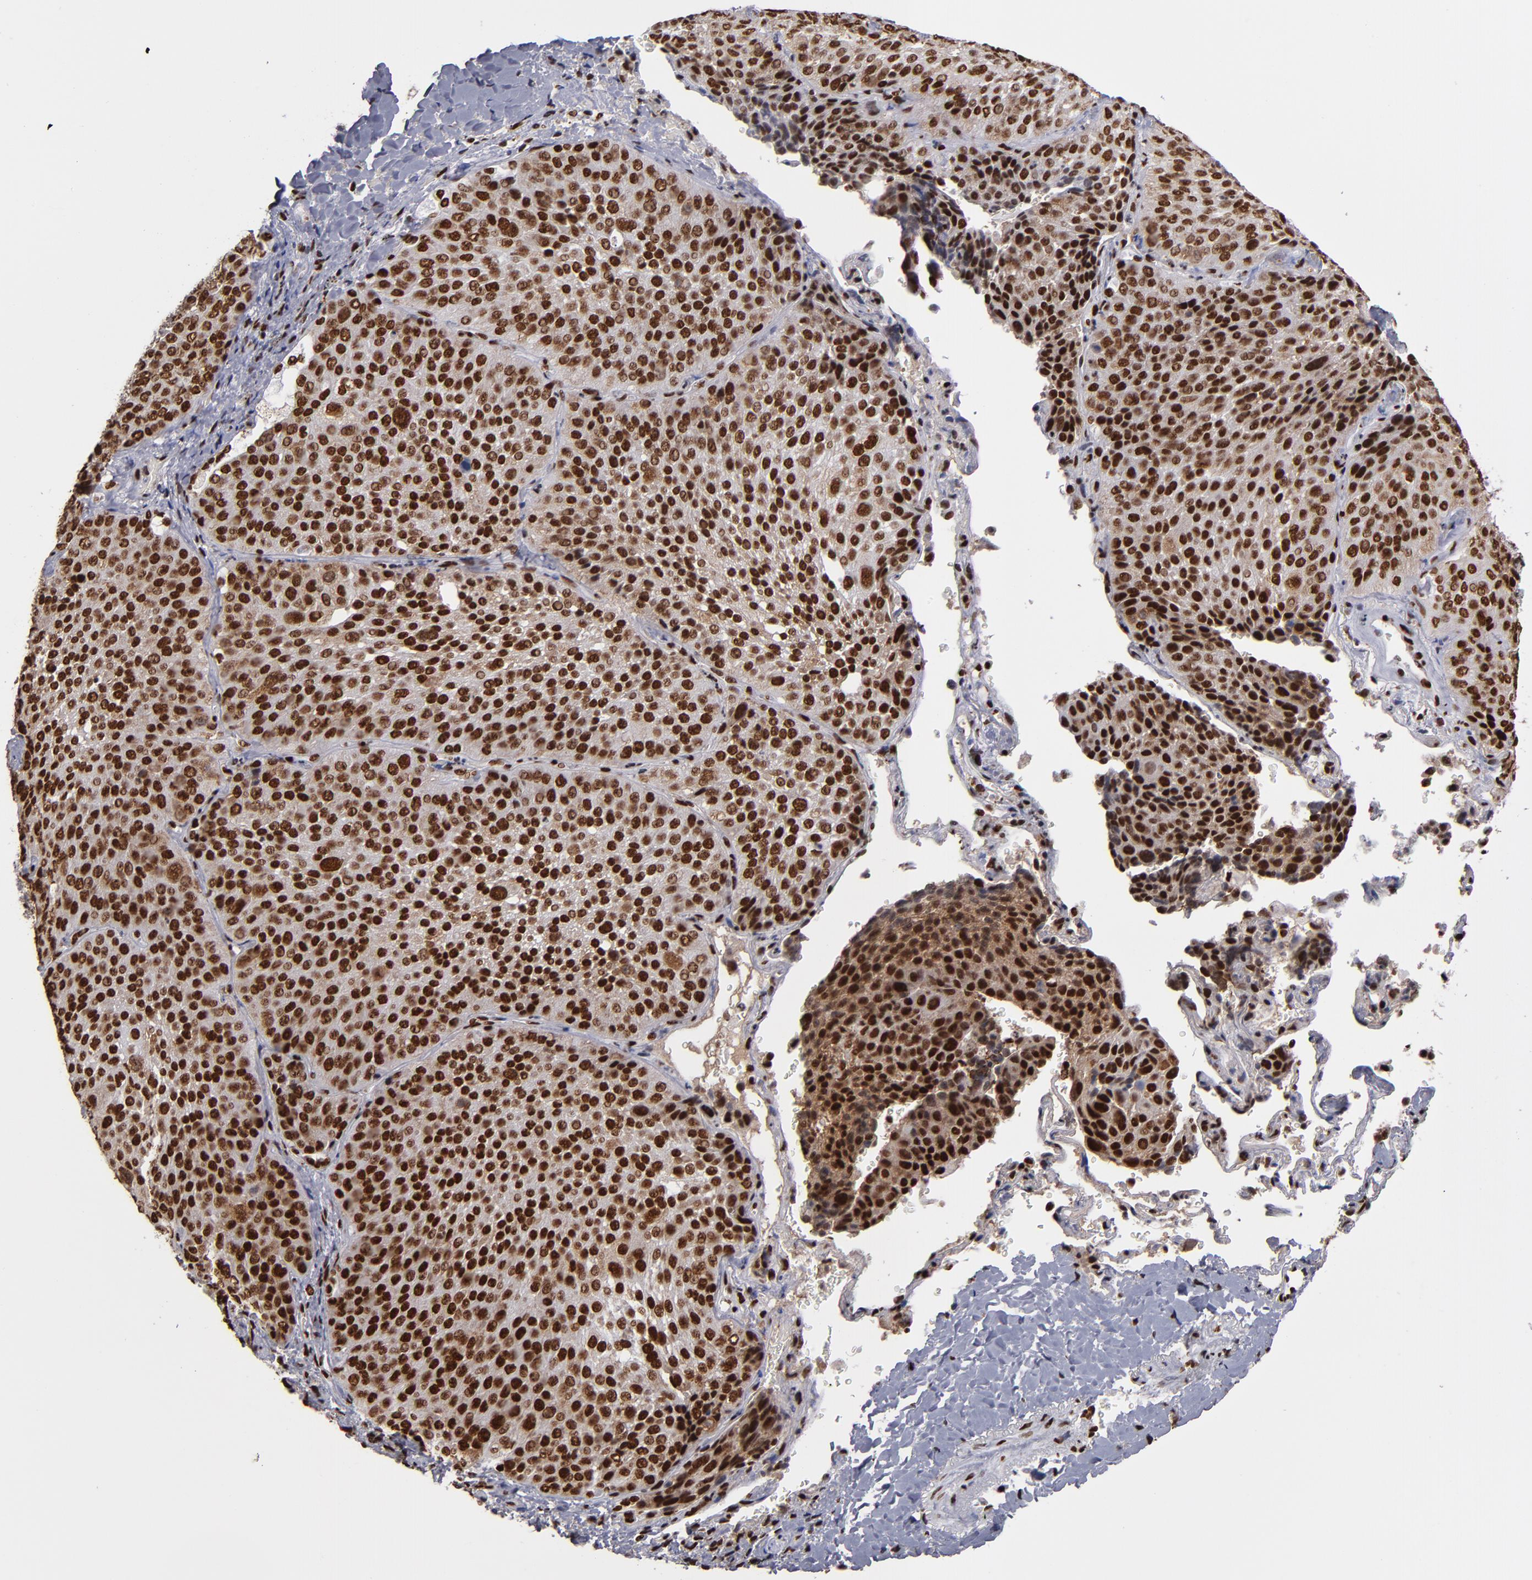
{"staining": {"intensity": "strong", "quantity": ">75%", "location": "nuclear"}, "tissue": "lung cancer", "cell_type": "Tumor cells", "image_type": "cancer", "snomed": [{"axis": "morphology", "description": "Squamous cell carcinoma, NOS"}, {"axis": "topography", "description": "Lung"}], "caption": "Protein expression analysis of human squamous cell carcinoma (lung) reveals strong nuclear staining in approximately >75% of tumor cells.", "gene": "MRE11", "patient": {"sex": "male", "age": 54}}